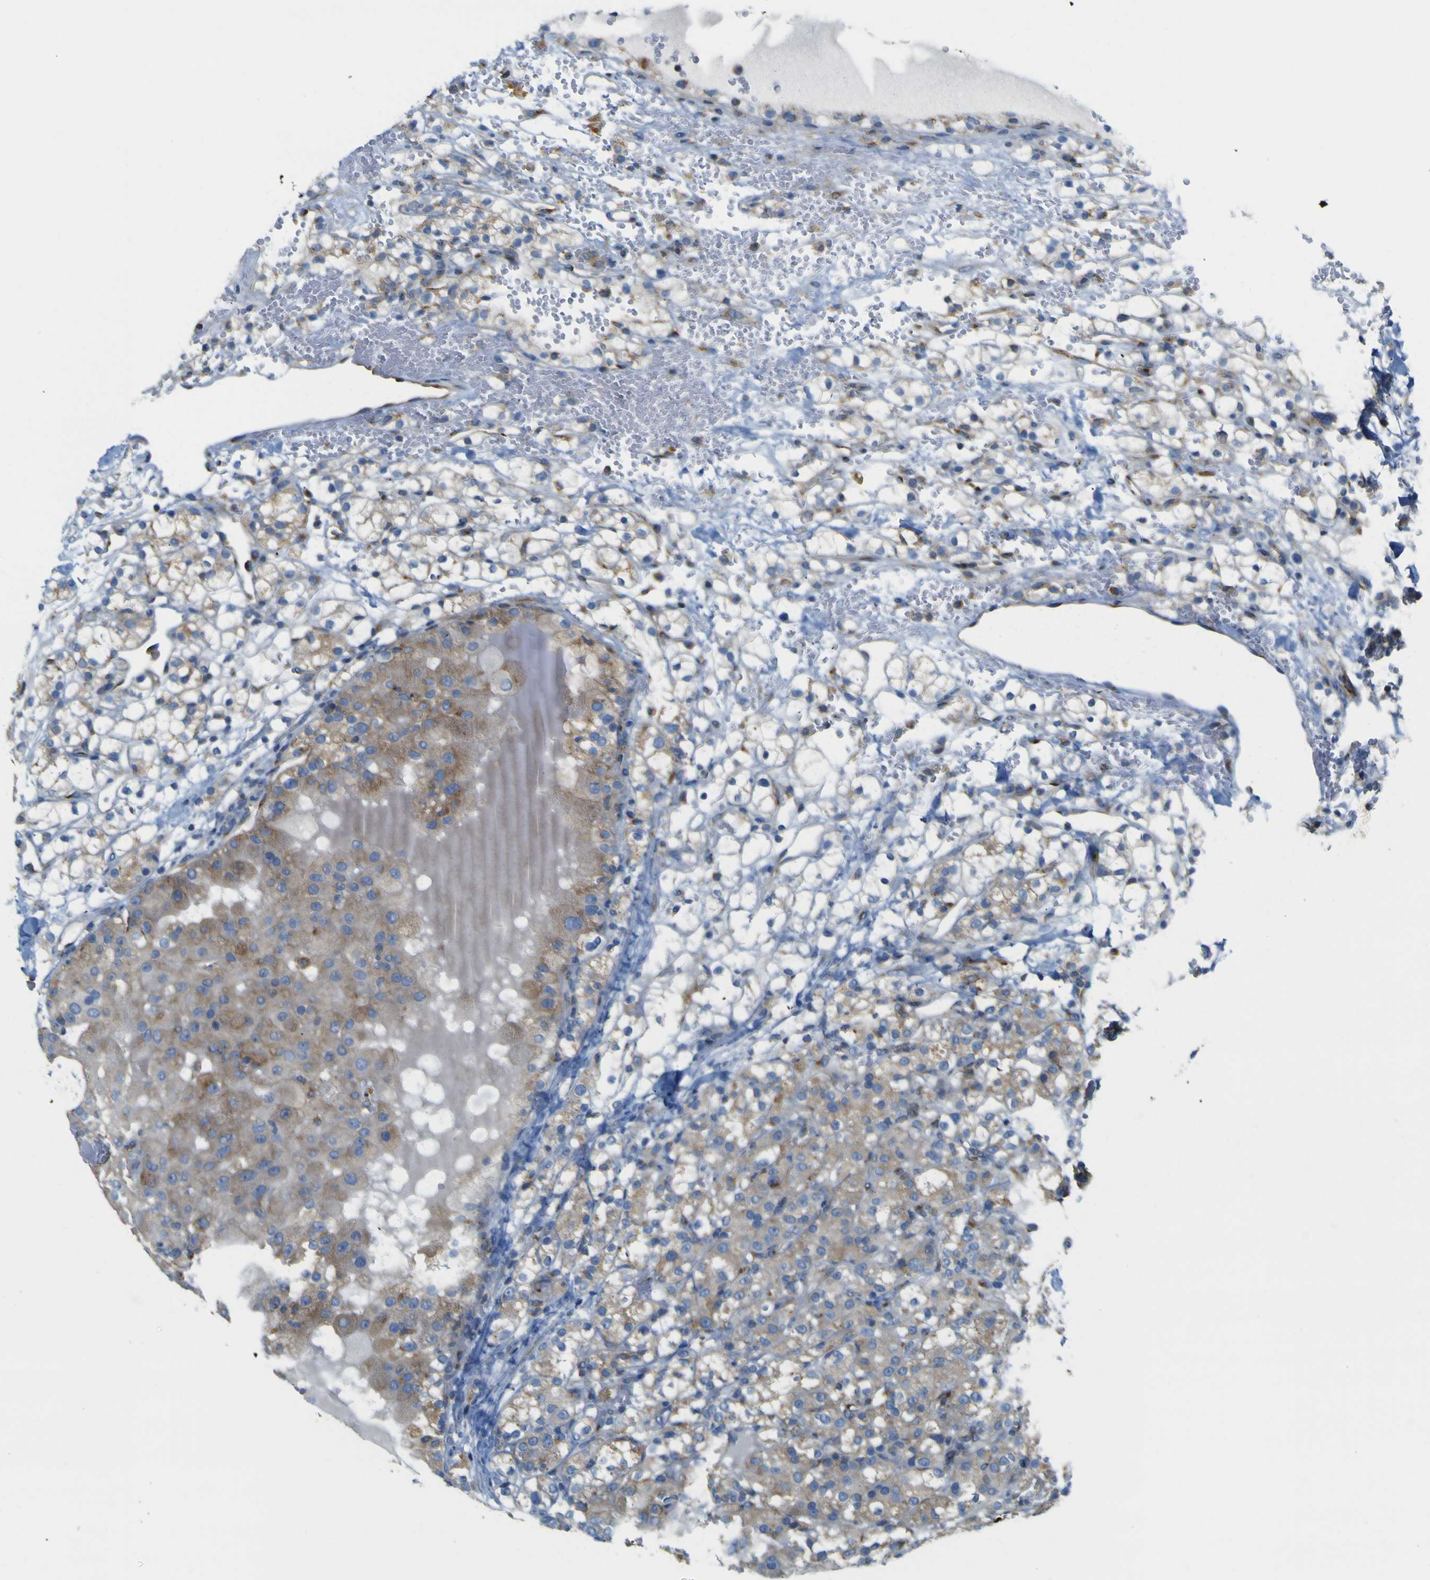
{"staining": {"intensity": "negative", "quantity": "none", "location": "none"}, "tissue": "renal cancer", "cell_type": "Tumor cells", "image_type": "cancer", "snomed": [{"axis": "morphology", "description": "Adenocarcinoma, NOS"}, {"axis": "topography", "description": "Kidney"}], "caption": "Renal cancer was stained to show a protein in brown. There is no significant staining in tumor cells. (Immunohistochemistry (ihc), brightfield microscopy, high magnification).", "gene": "IGF2R", "patient": {"sex": "male", "age": 61}}